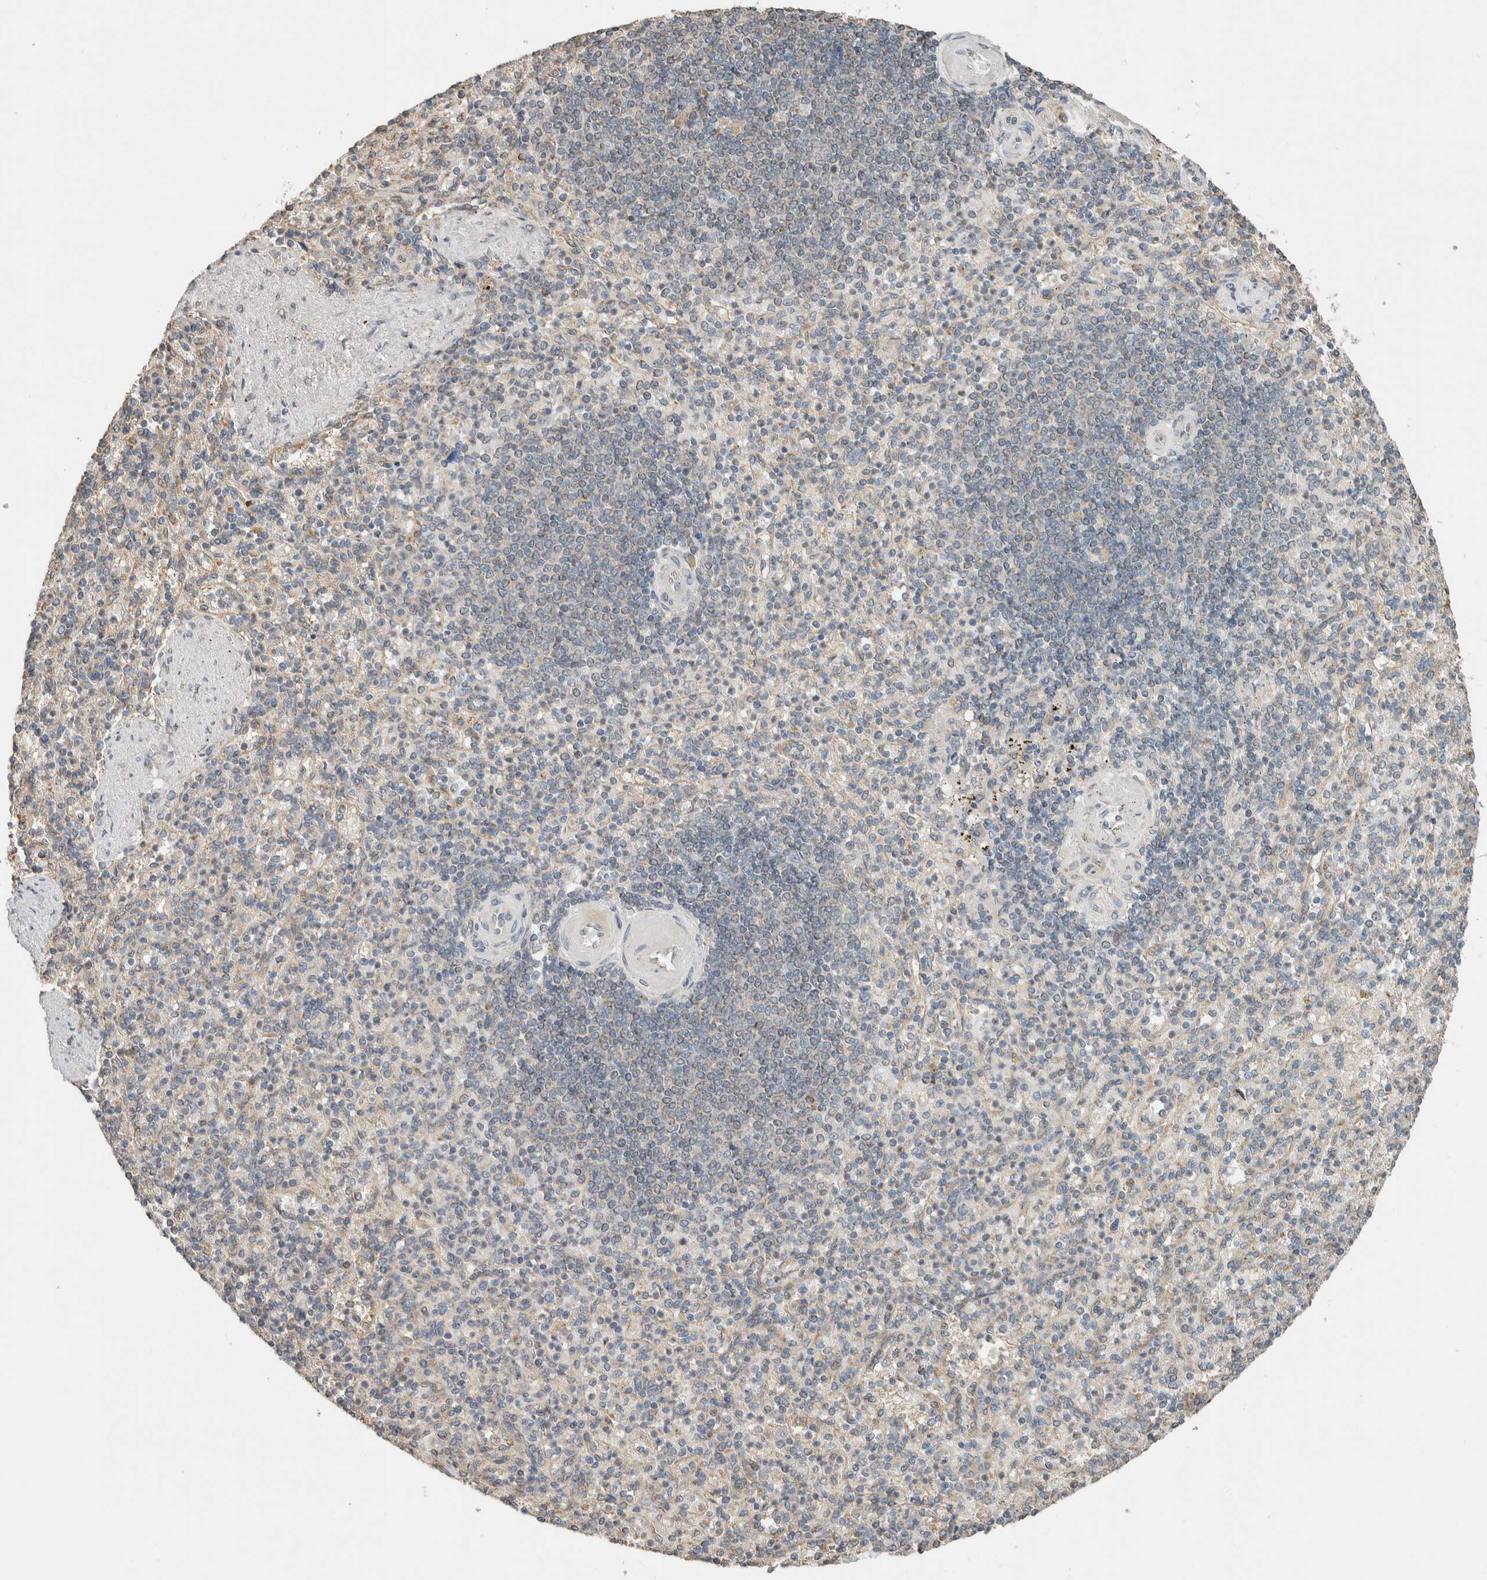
{"staining": {"intensity": "negative", "quantity": "none", "location": "none"}, "tissue": "spleen", "cell_type": "Cells in red pulp", "image_type": "normal", "snomed": [{"axis": "morphology", "description": "Normal tissue, NOS"}, {"axis": "topography", "description": "Spleen"}], "caption": "An immunohistochemistry photomicrograph of unremarkable spleen is shown. There is no staining in cells in red pulp of spleen.", "gene": "NBR1", "patient": {"sex": "female", "age": 74}}